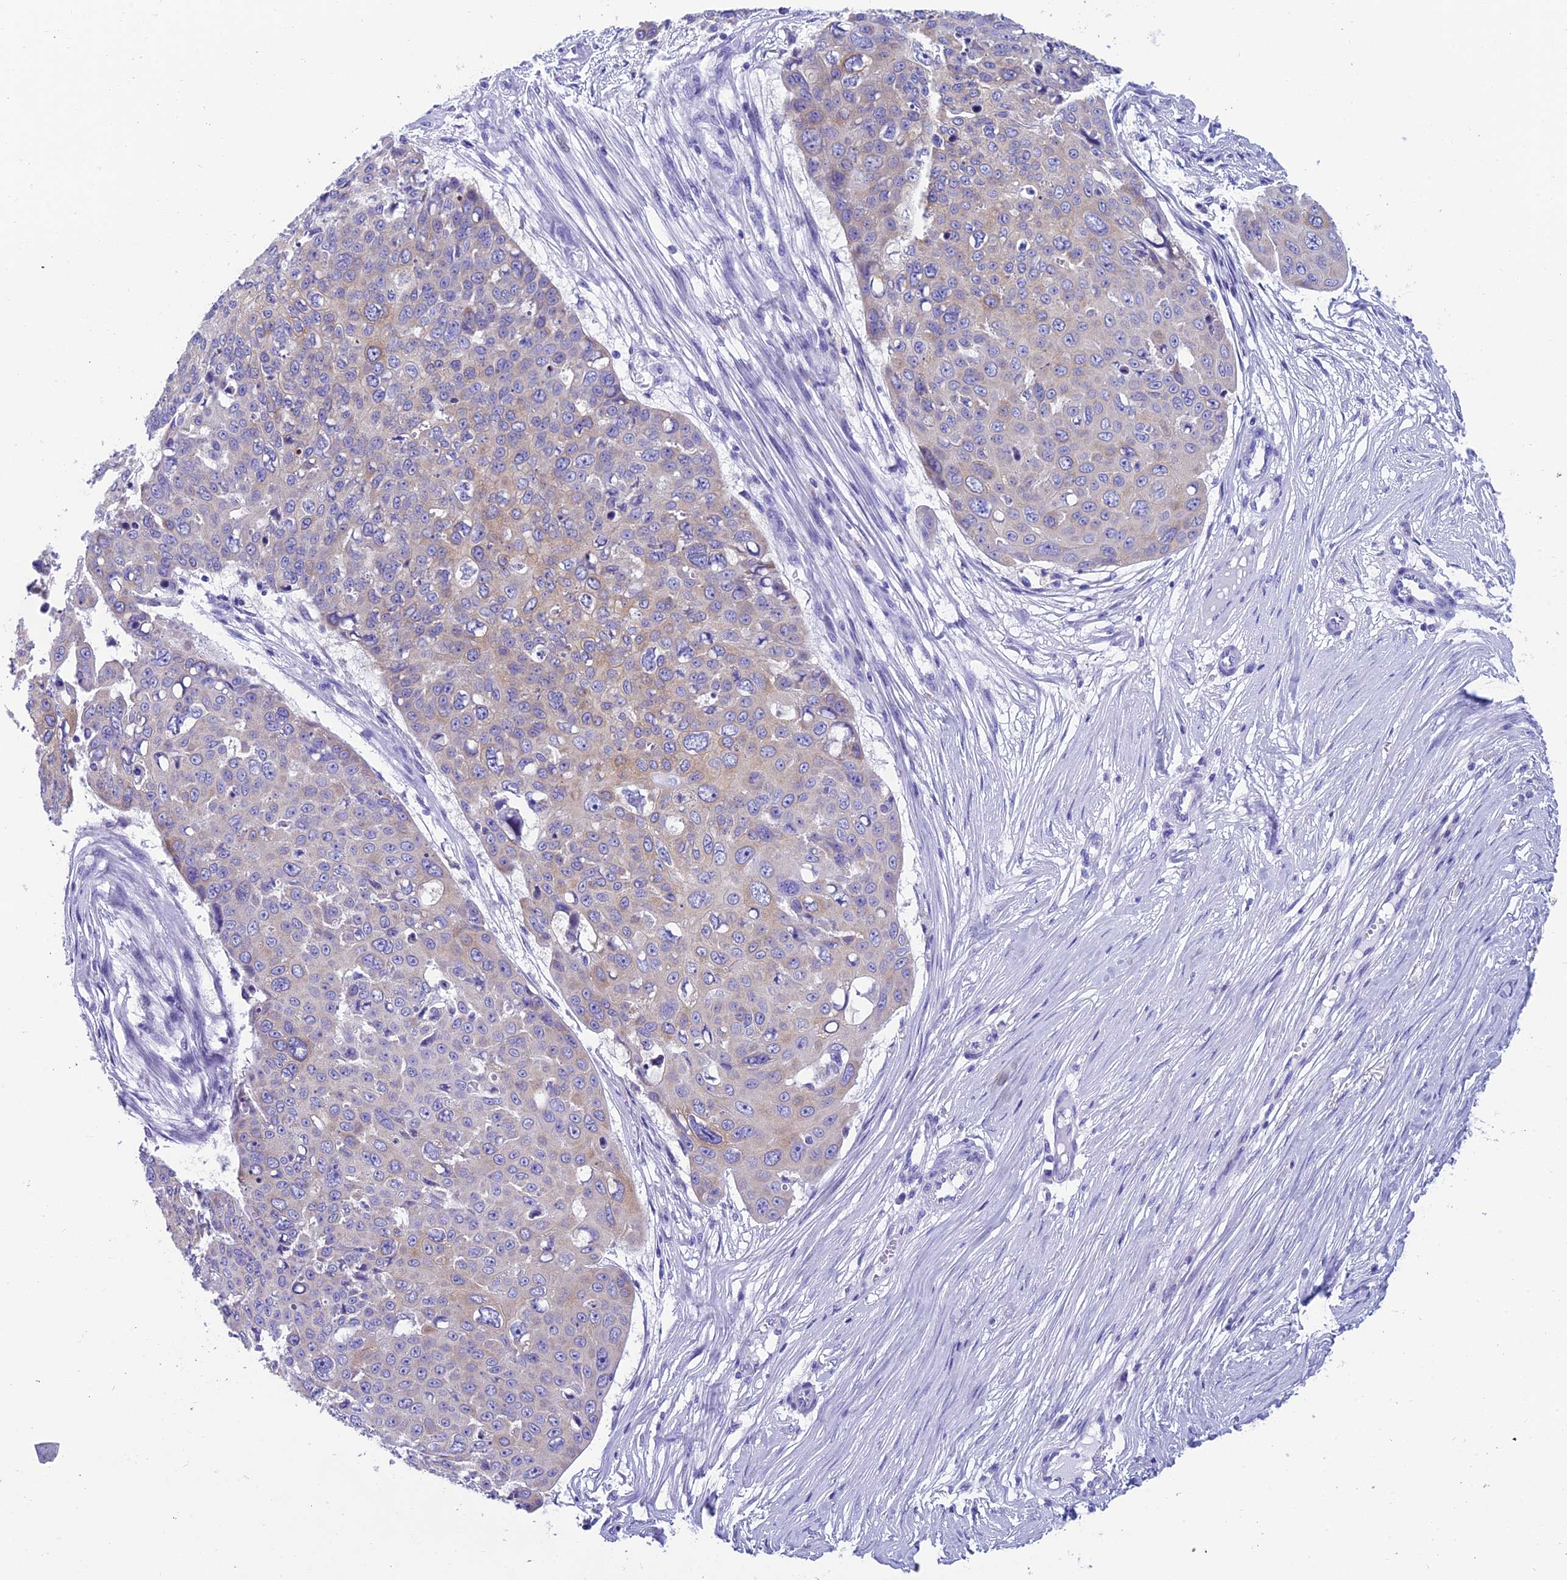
{"staining": {"intensity": "weak", "quantity": "<25%", "location": "cytoplasmic/membranous"}, "tissue": "skin cancer", "cell_type": "Tumor cells", "image_type": "cancer", "snomed": [{"axis": "morphology", "description": "Squamous cell carcinoma, NOS"}, {"axis": "topography", "description": "Skin"}], "caption": "Immunohistochemistry (IHC) of human skin squamous cell carcinoma shows no staining in tumor cells.", "gene": "REEP4", "patient": {"sex": "male", "age": 71}}